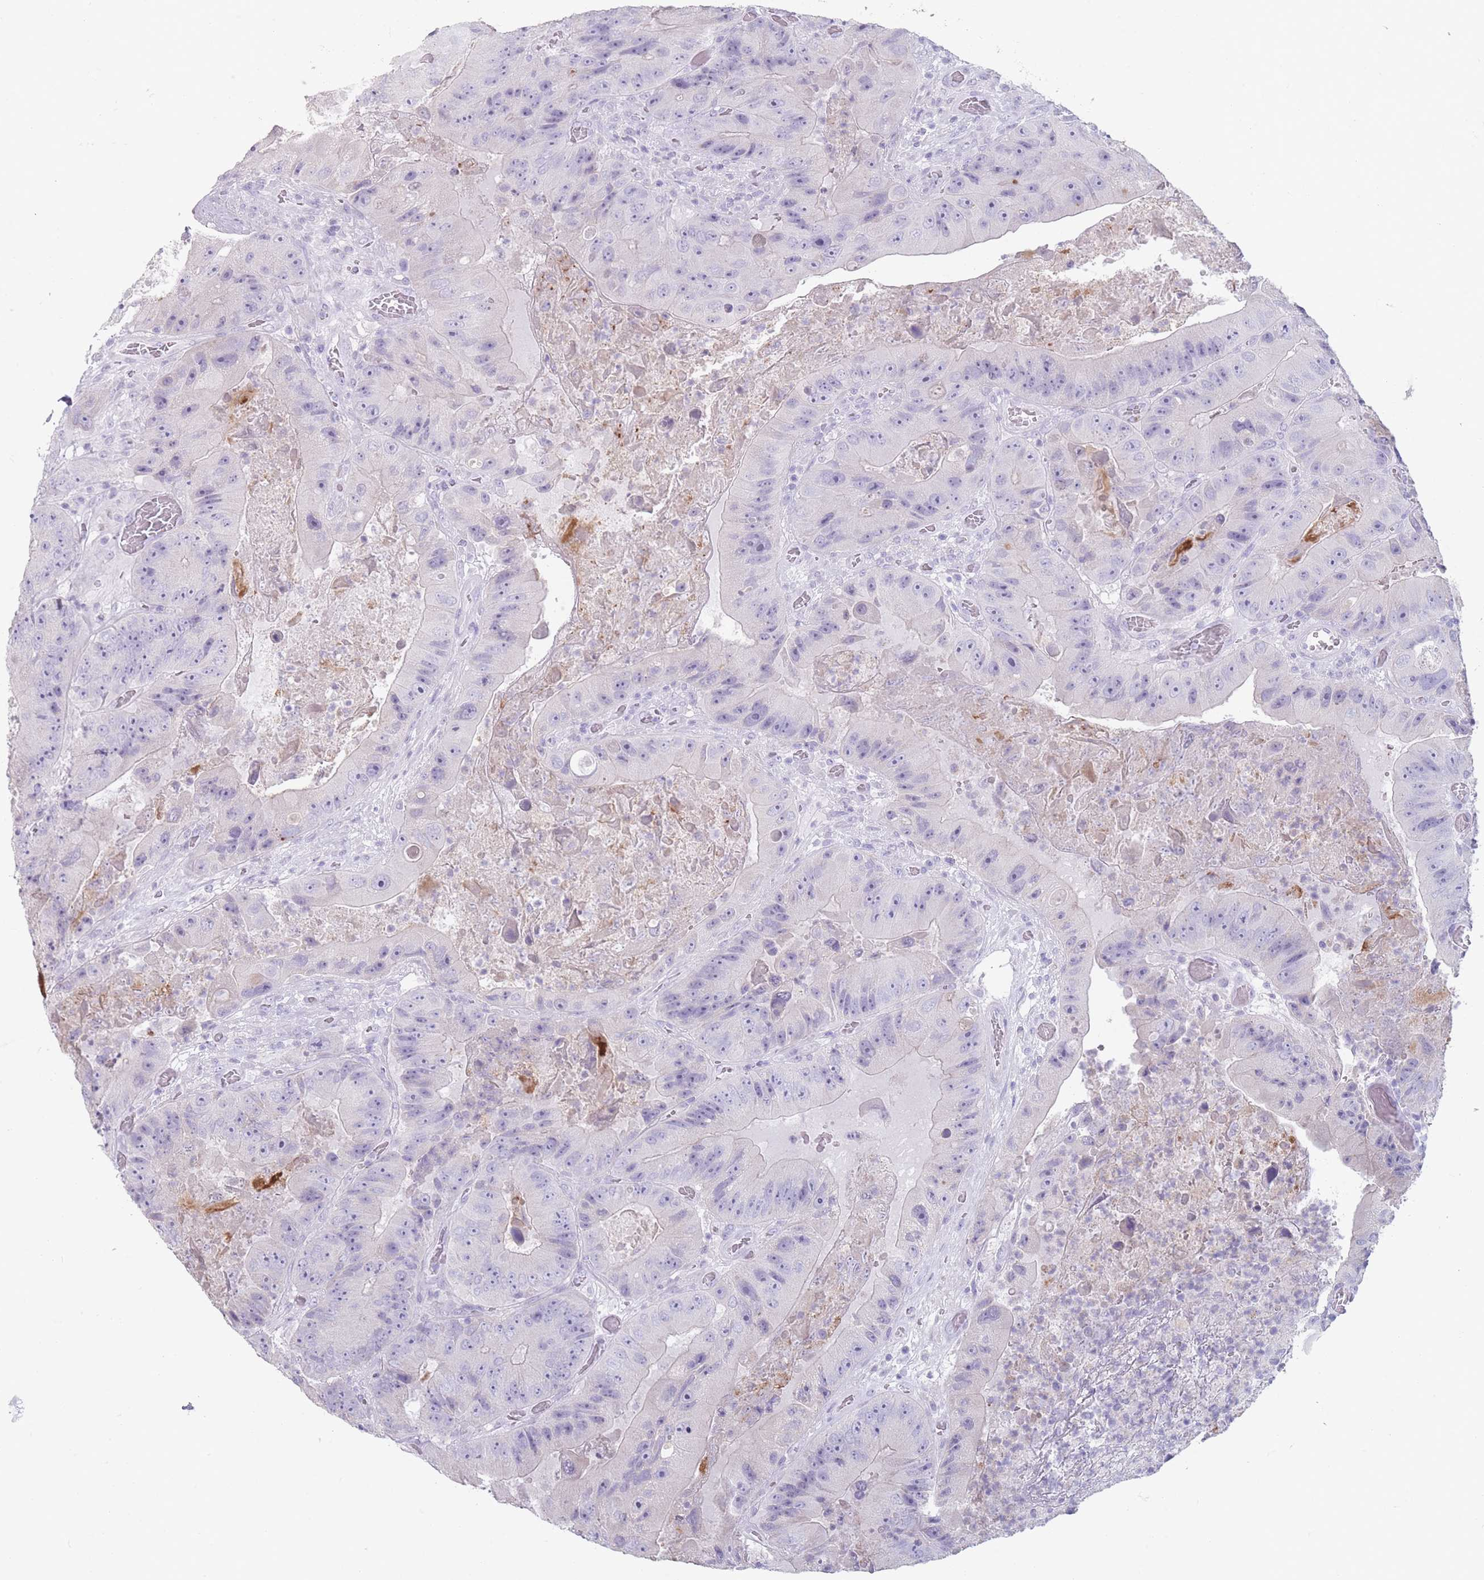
{"staining": {"intensity": "negative", "quantity": "none", "location": "none"}, "tissue": "colorectal cancer", "cell_type": "Tumor cells", "image_type": "cancer", "snomed": [{"axis": "morphology", "description": "Adenocarcinoma, NOS"}, {"axis": "topography", "description": "Colon"}], "caption": "Tumor cells show no significant positivity in adenocarcinoma (colorectal). (Stains: DAB (3,3'-diaminobenzidine) immunohistochemistry (IHC) with hematoxylin counter stain, Microscopy: brightfield microscopy at high magnification).", "gene": "RHBG", "patient": {"sex": "female", "age": 86}}